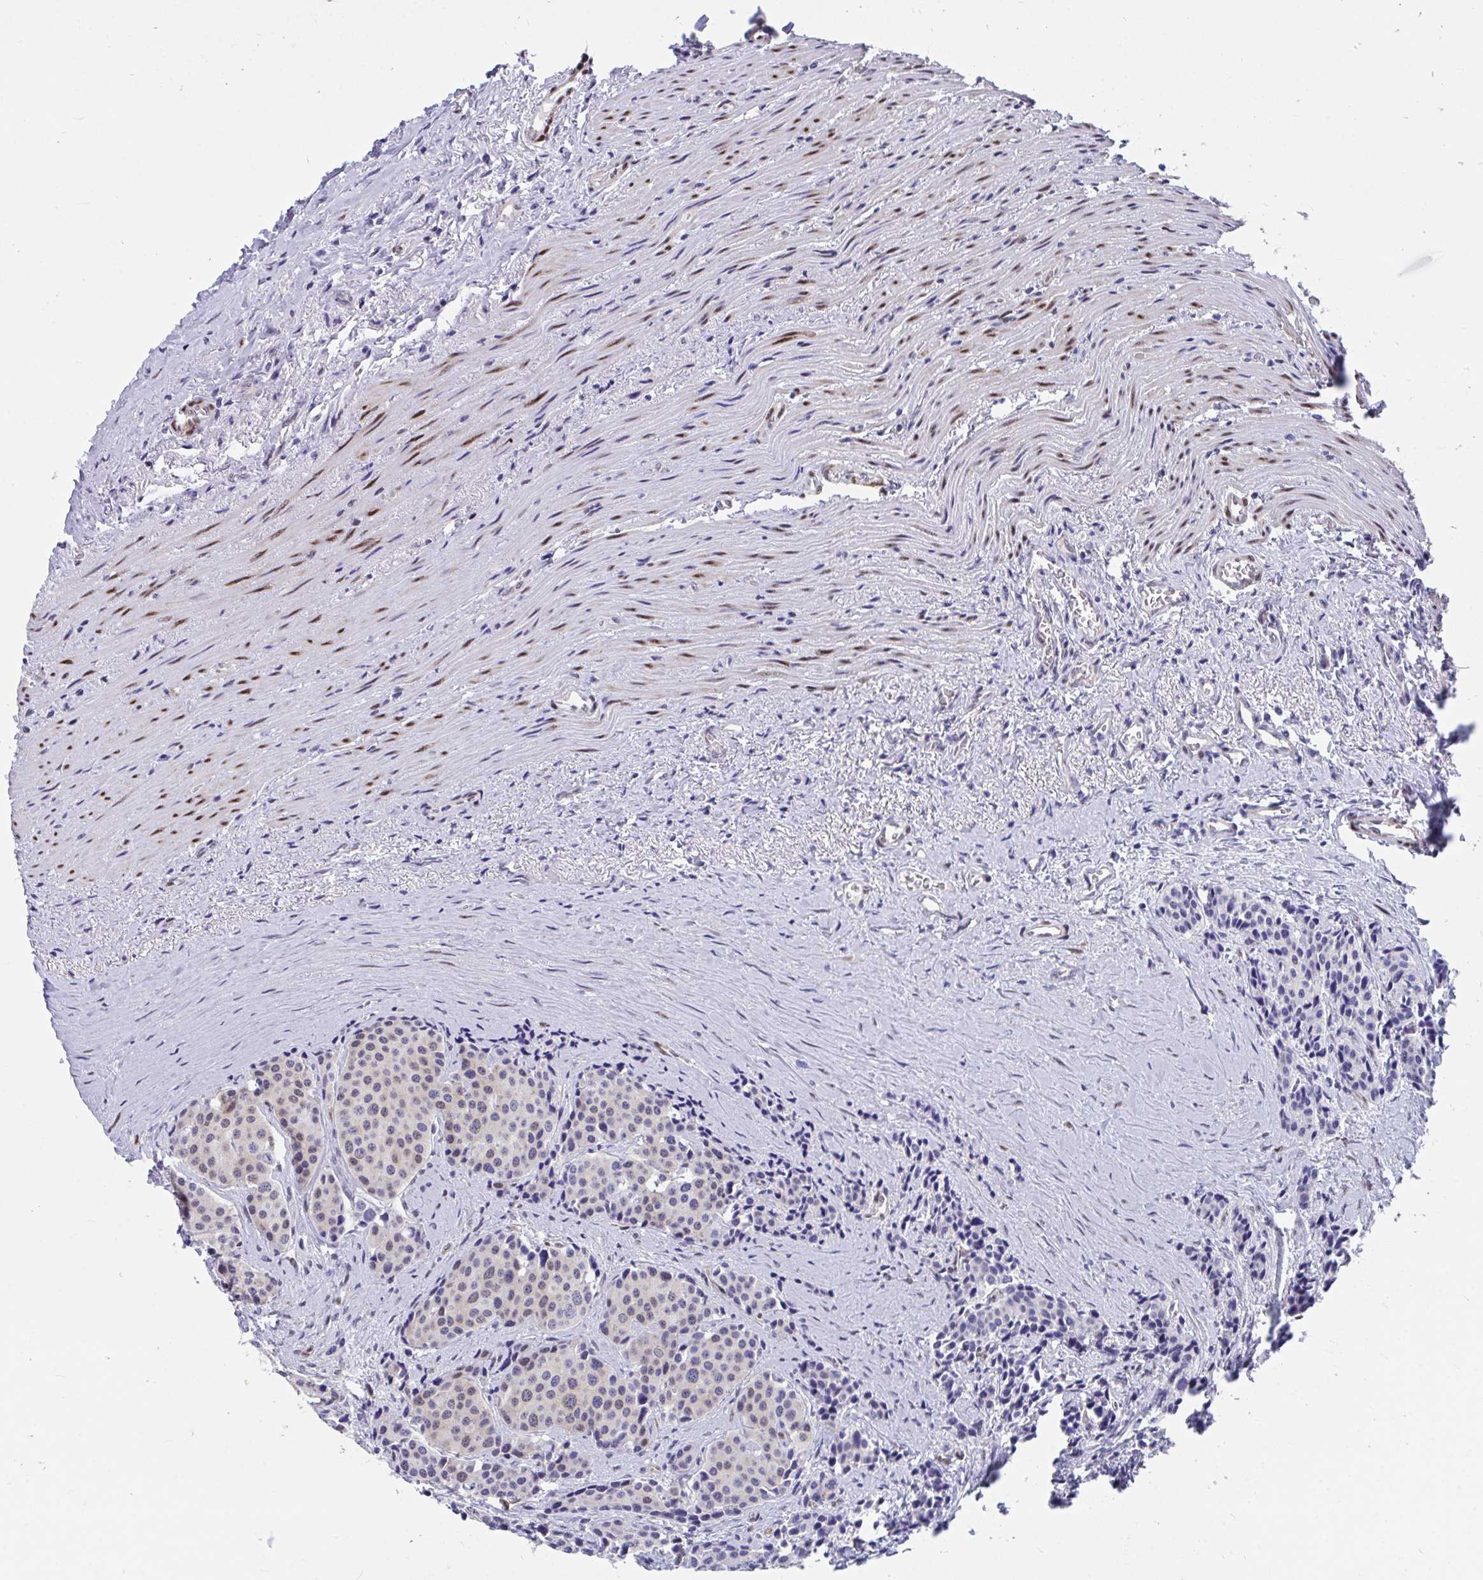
{"staining": {"intensity": "weak", "quantity": "<25%", "location": "nuclear"}, "tissue": "carcinoid", "cell_type": "Tumor cells", "image_type": "cancer", "snomed": [{"axis": "morphology", "description": "Carcinoid, malignant, NOS"}, {"axis": "topography", "description": "Small intestine"}], "caption": "High power microscopy histopathology image of an immunohistochemistry histopathology image of carcinoid, revealing no significant positivity in tumor cells.", "gene": "RBPMS", "patient": {"sex": "male", "age": 73}}